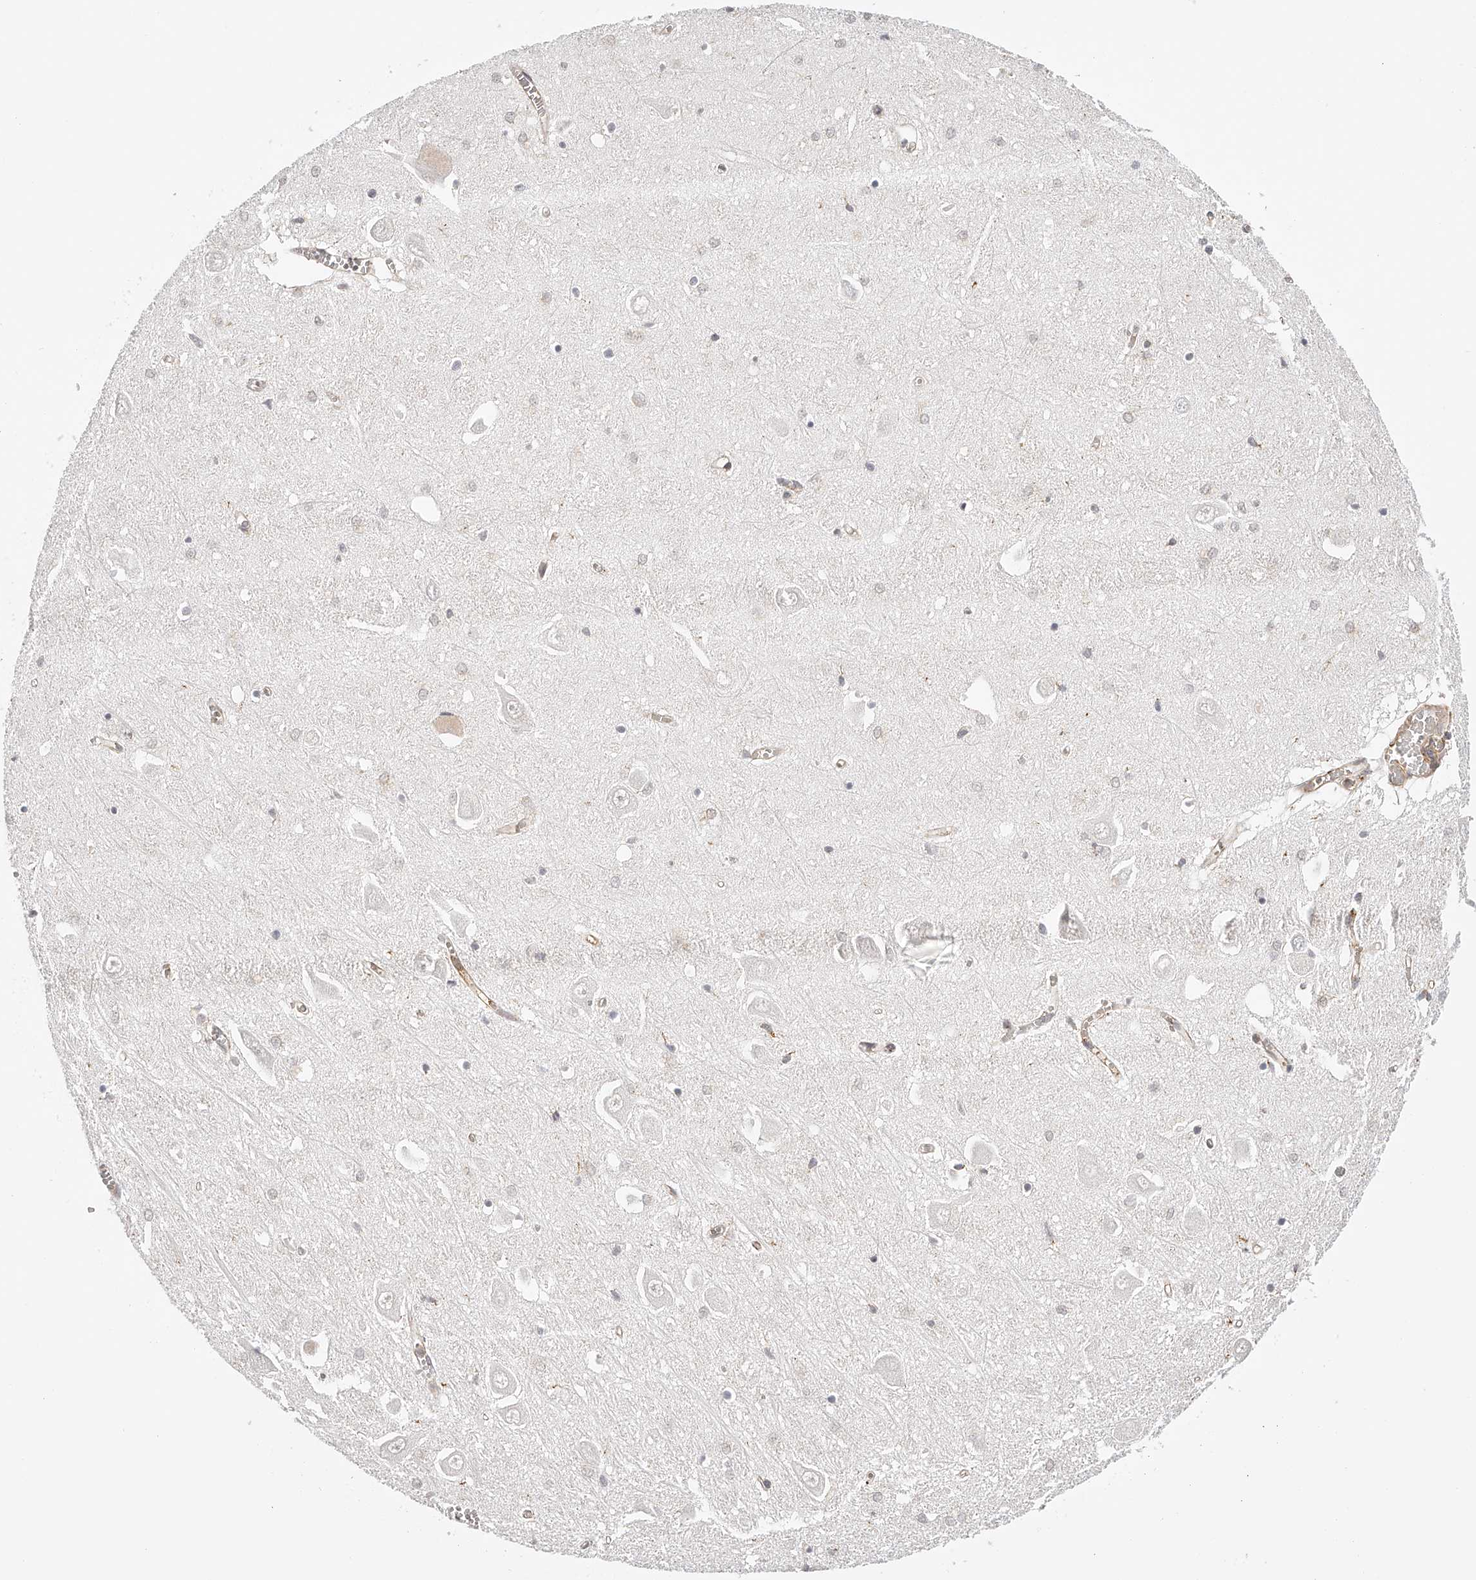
{"staining": {"intensity": "negative", "quantity": "none", "location": "none"}, "tissue": "hippocampus", "cell_type": "Glial cells", "image_type": "normal", "snomed": [{"axis": "morphology", "description": "Normal tissue, NOS"}, {"axis": "topography", "description": "Hippocampus"}], "caption": "IHC histopathology image of normal hippocampus: human hippocampus stained with DAB (3,3'-diaminobenzidine) displays no significant protein positivity in glial cells.", "gene": "SYNC", "patient": {"sex": "male", "age": 70}}